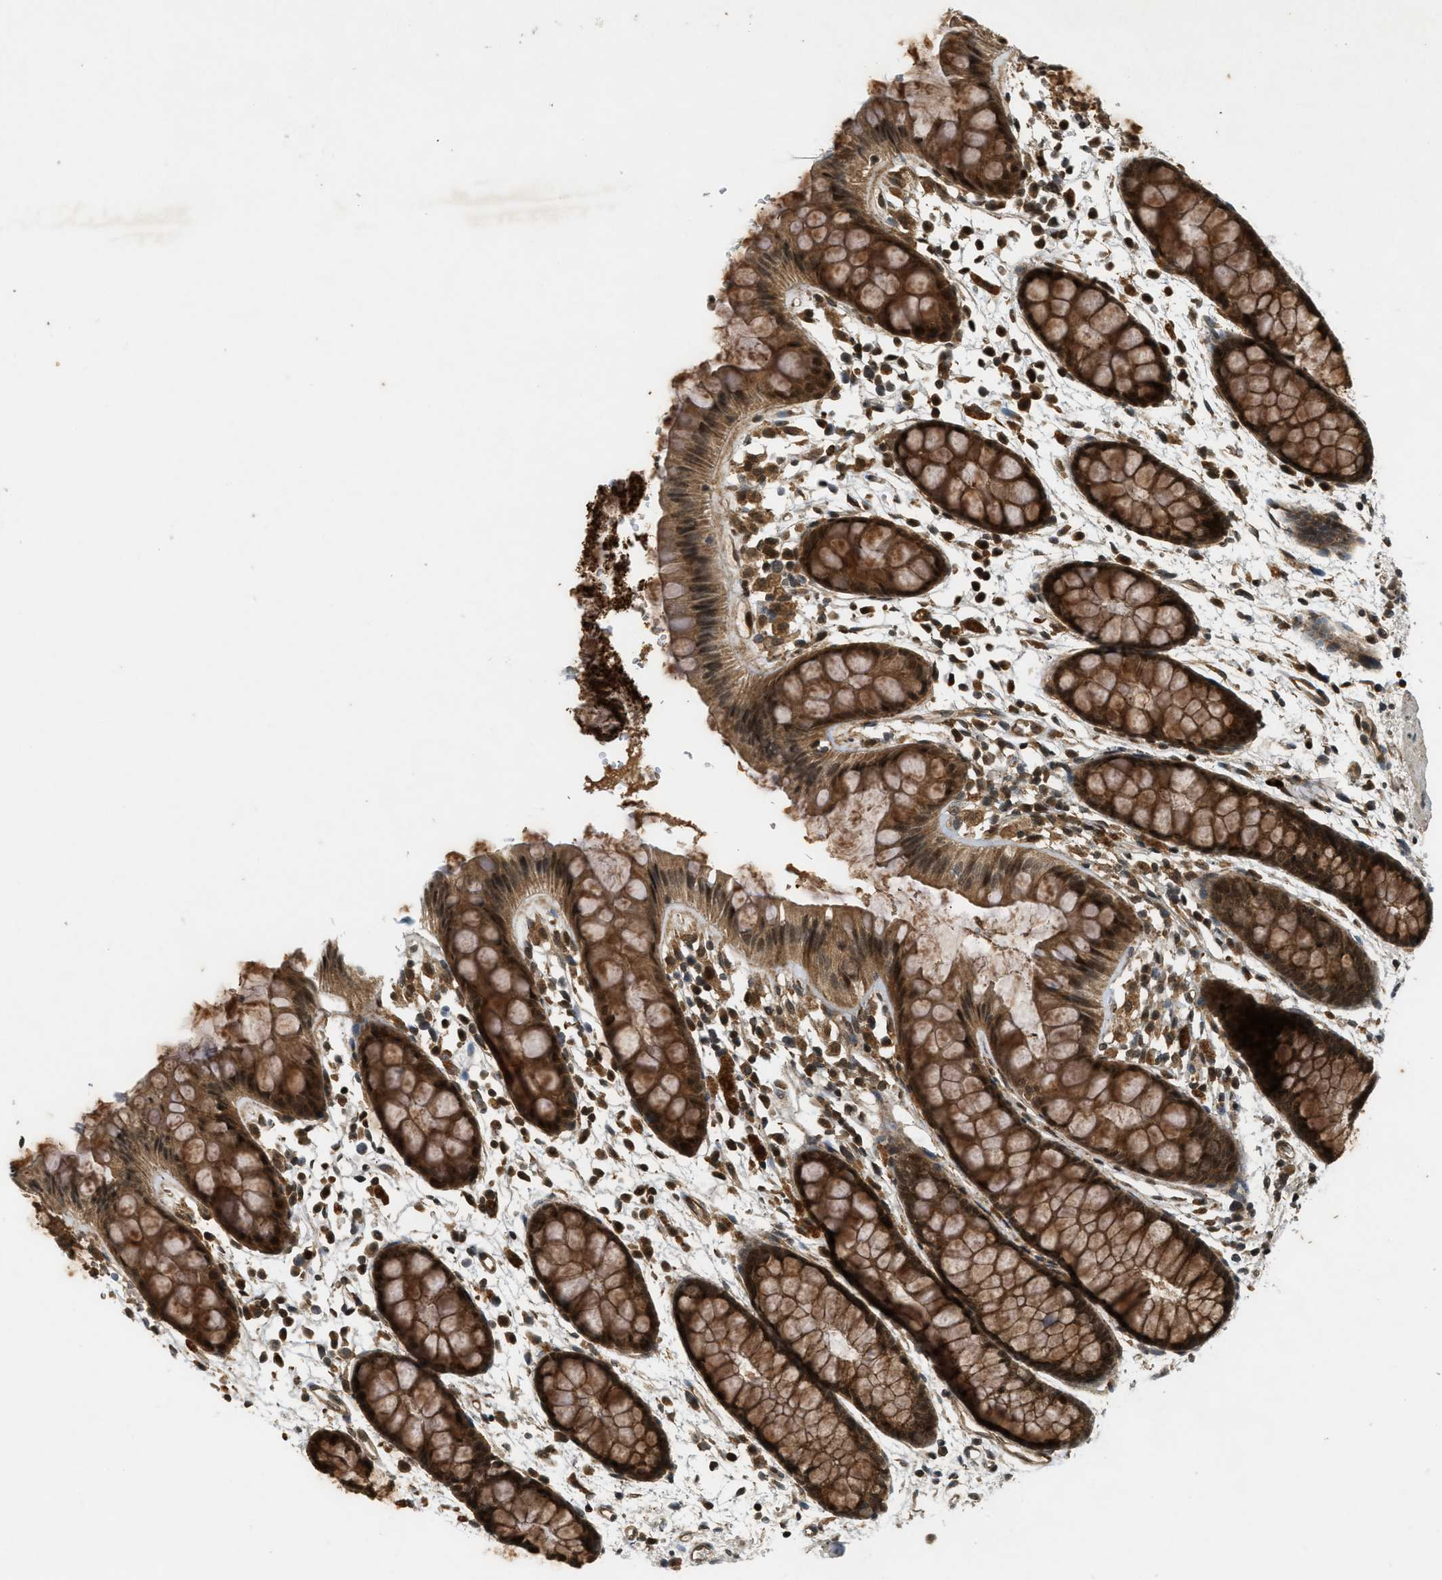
{"staining": {"intensity": "strong", "quantity": ">75%", "location": "cytoplasmic/membranous,nuclear"}, "tissue": "rectum", "cell_type": "Glandular cells", "image_type": "normal", "snomed": [{"axis": "morphology", "description": "Normal tissue, NOS"}, {"axis": "topography", "description": "Rectum"}], "caption": "Strong cytoplasmic/membranous,nuclear staining is identified in approximately >75% of glandular cells in unremarkable rectum. (DAB (3,3'-diaminobenzidine) = brown stain, brightfield microscopy at high magnification).", "gene": "EIF2AK3", "patient": {"sex": "female", "age": 66}}